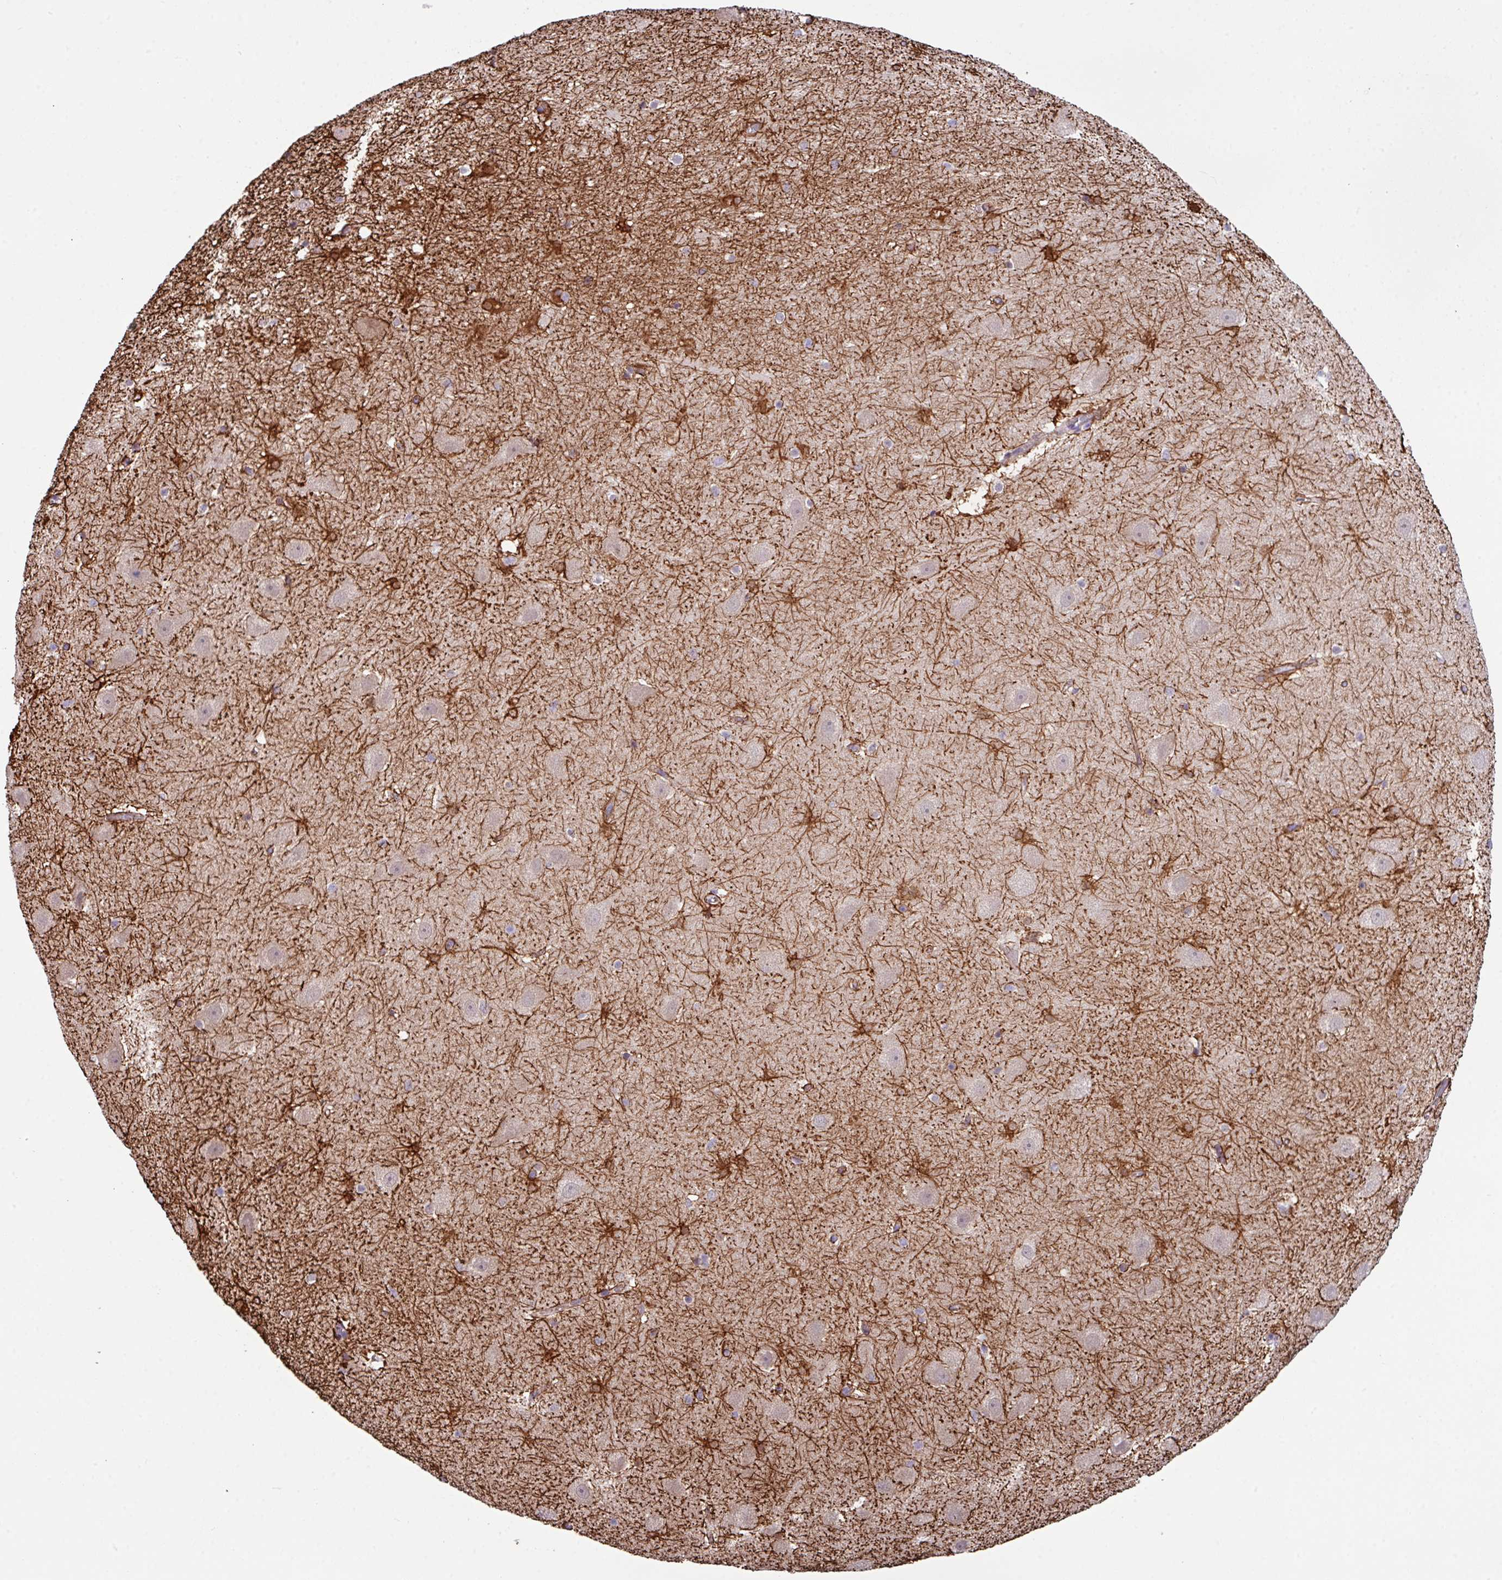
{"staining": {"intensity": "strong", "quantity": "<25%", "location": "cytoplasmic/membranous"}, "tissue": "hippocampus", "cell_type": "Glial cells", "image_type": "normal", "snomed": [{"axis": "morphology", "description": "Normal tissue, NOS"}, {"axis": "topography", "description": "Hippocampus"}], "caption": "Protein staining exhibits strong cytoplasmic/membranous expression in about <25% of glial cells in normal hippocampus. The staining is performed using DAB brown chromogen to label protein expression. The nuclei are counter-stained blue using hematoxylin.", "gene": "DNAL1", "patient": {"sex": "male", "age": 37}}